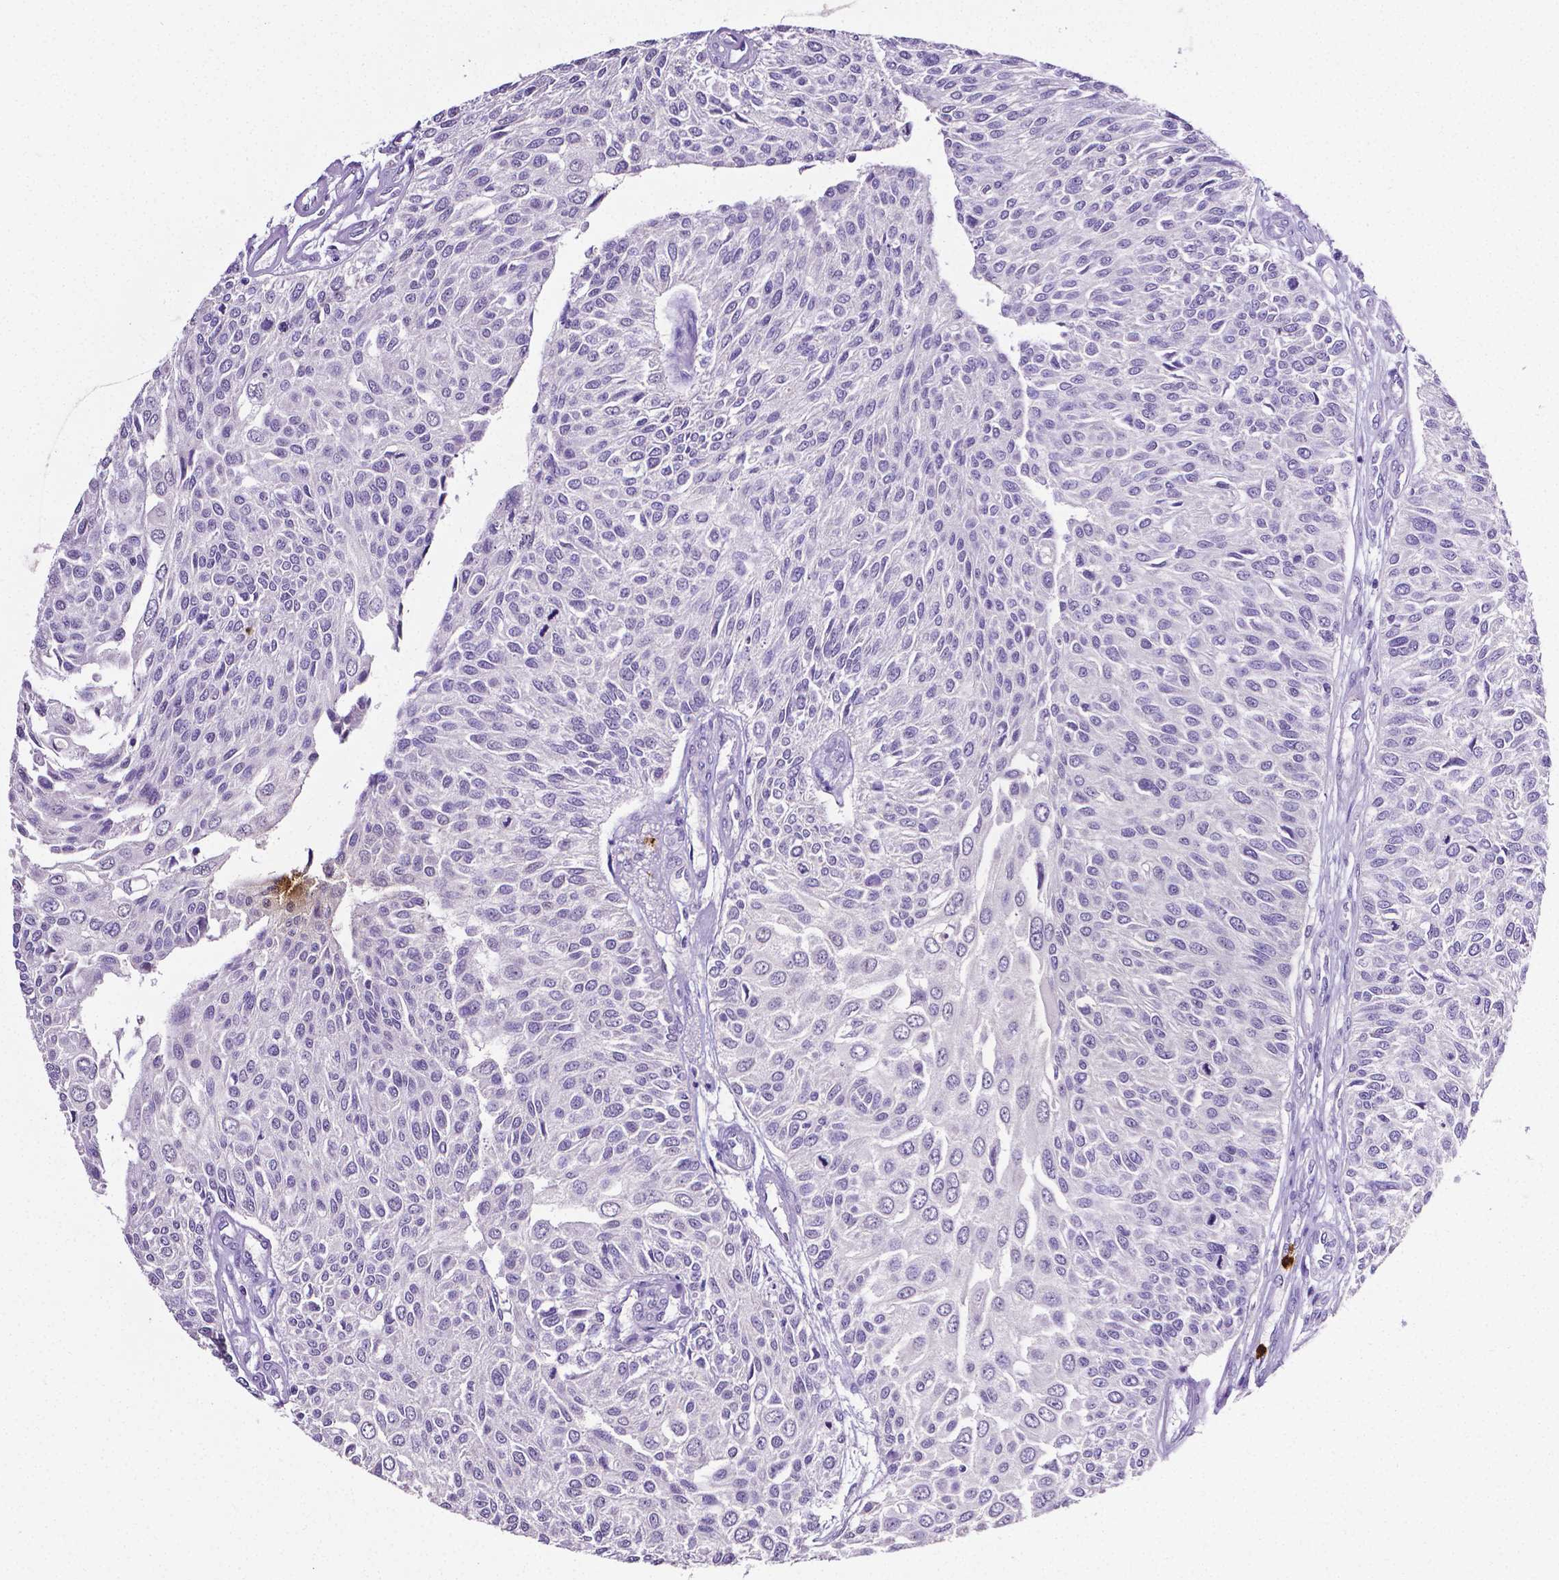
{"staining": {"intensity": "negative", "quantity": "none", "location": "none"}, "tissue": "urothelial cancer", "cell_type": "Tumor cells", "image_type": "cancer", "snomed": [{"axis": "morphology", "description": "Urothelial carcinoma, NOS"}, {"axis": "topography", "description": "Urinary bladder"}], "caption": "The image exhibits no significant expression in tumor cells of transitional cell carcinoma.", "gene": "MMP9", "patient": {"sex": "male", "age": 55}}